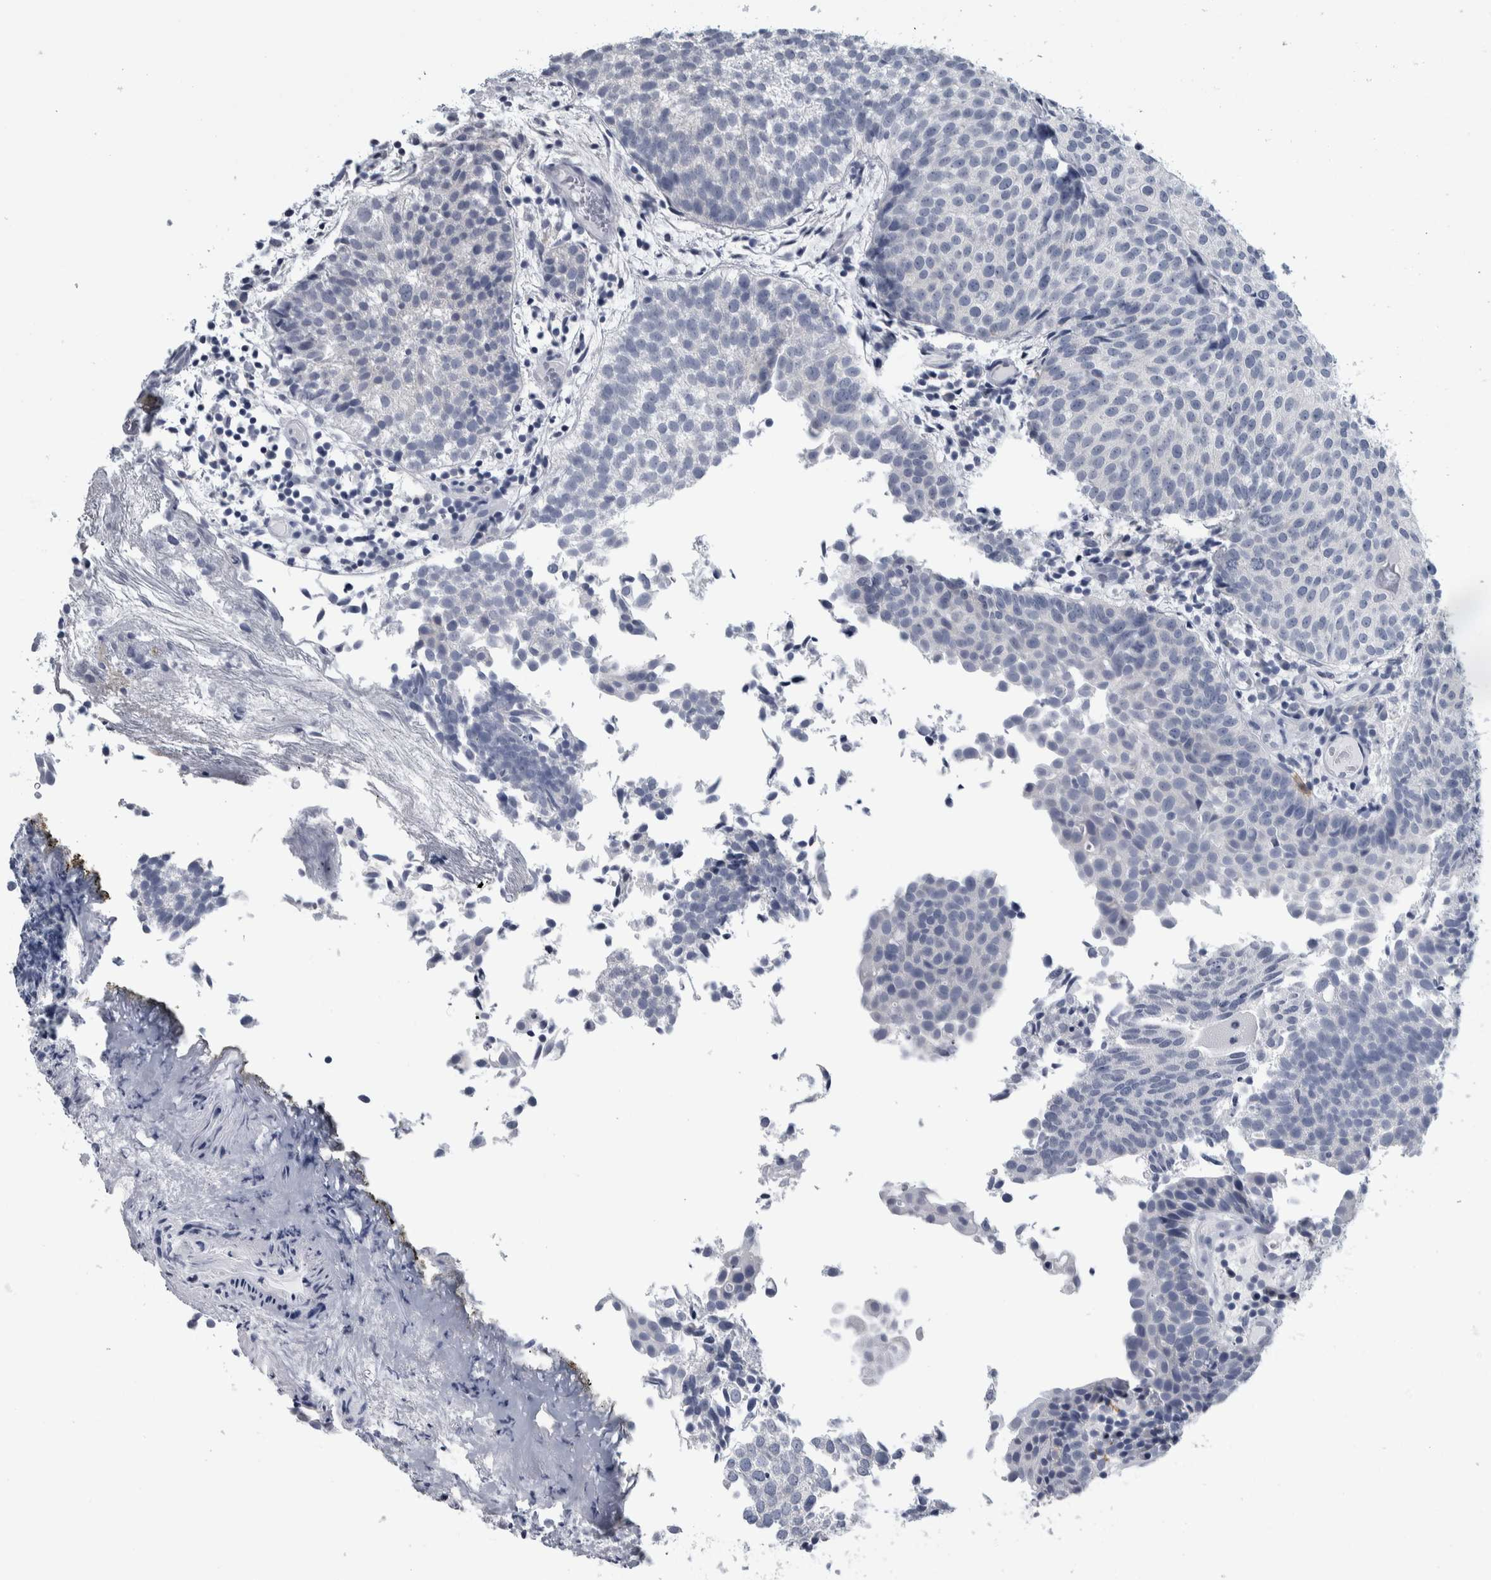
{"staining": {"intensity": "negative", "quantity": "none", "location": "none"}, "tissue": "urothelial cancer", "cell_type": "Tumor cells", "image_type": "cancer", "snomed": [{"axis": "morphology", "description": "Urothelial carcinoma, Low grade"}, {"axis": "topography", "description": "Urinary bladder"}], "caption": "DAB (3,3'-diaminobenzidine) immunohistochemical staining of human low-grade urothelial carcinoma shows no significant expression in tumor cells.", "gene": "CDH17", "patient": {"sex": "male", "age": 86}}